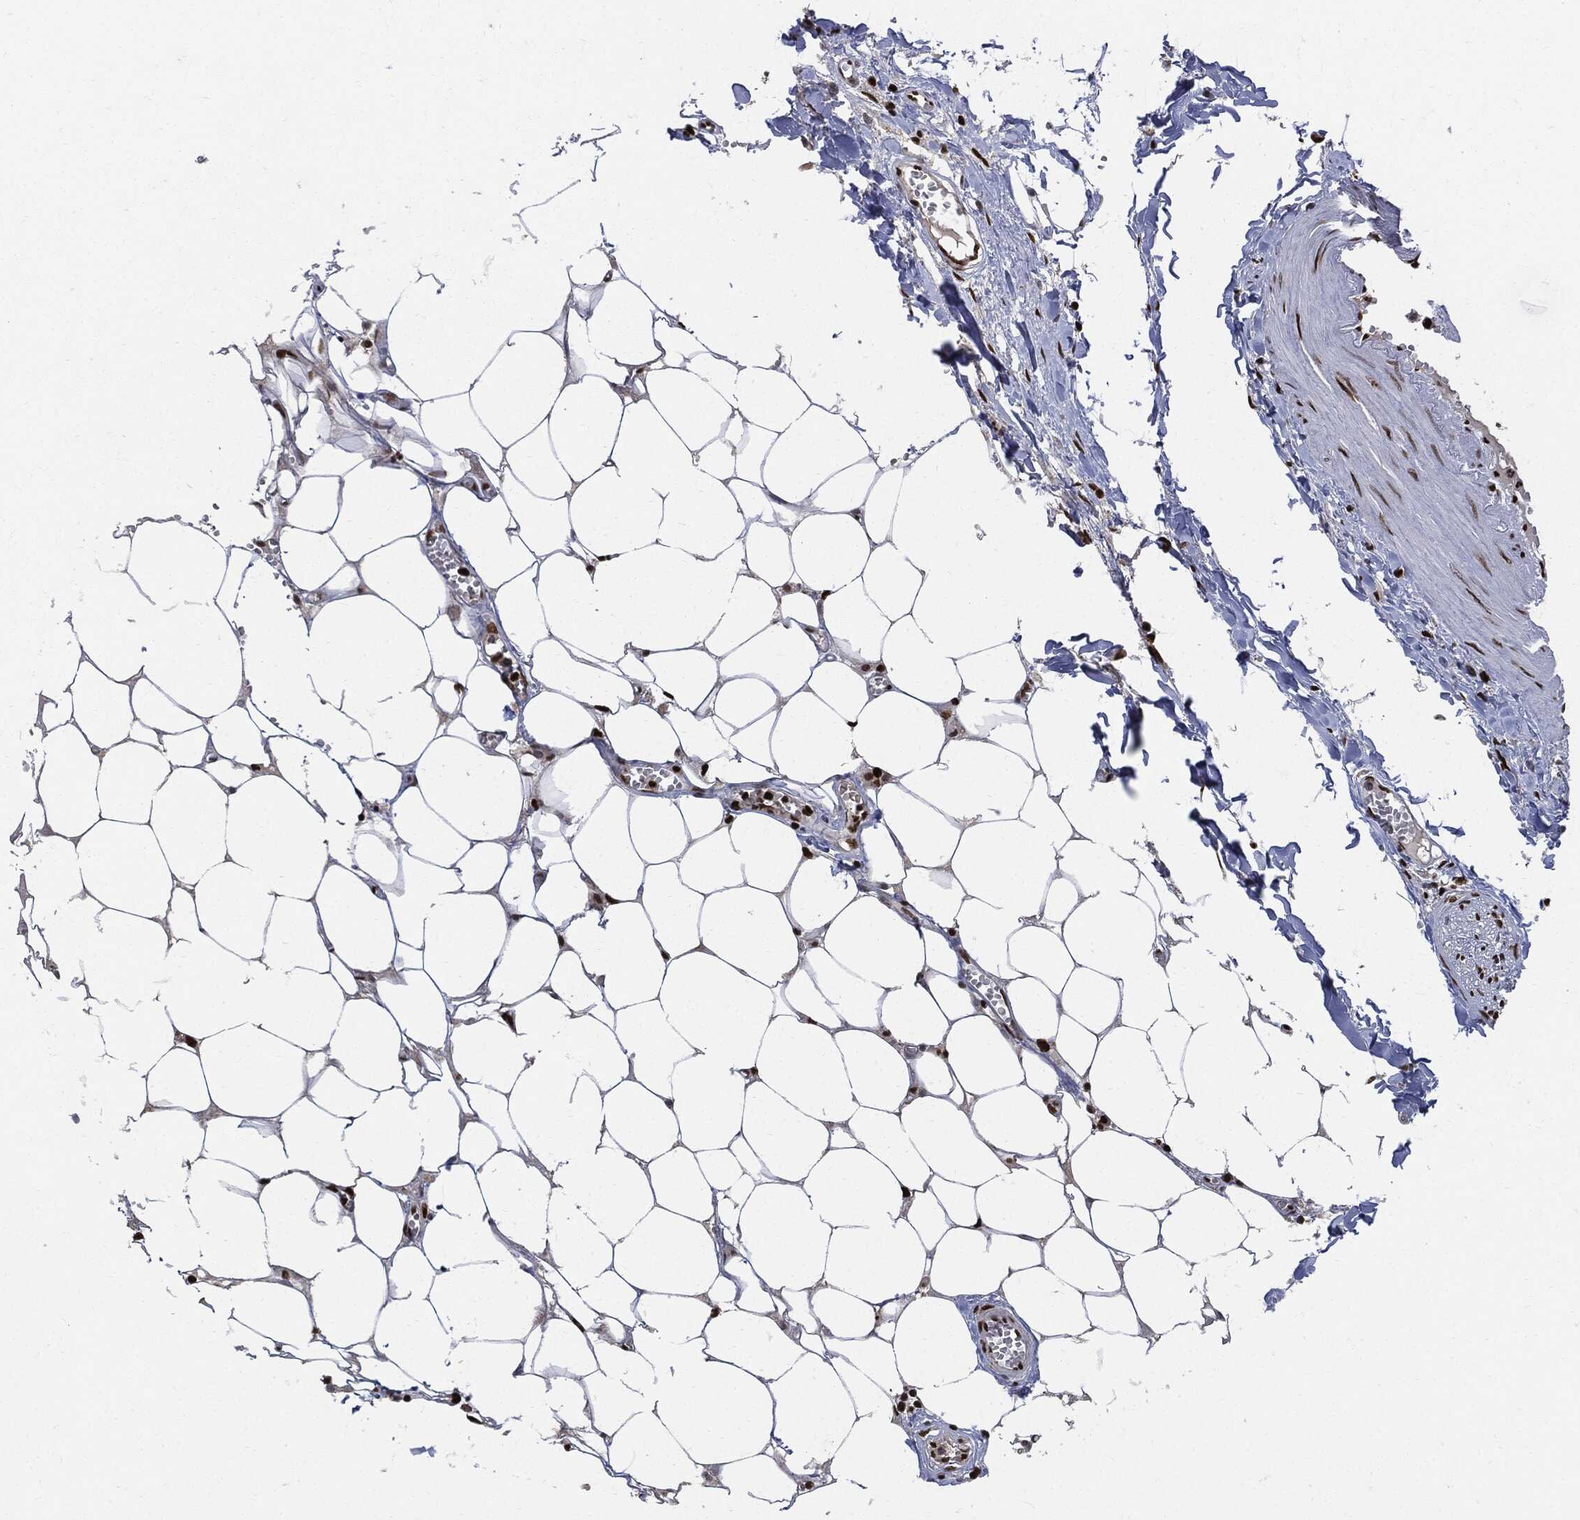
{"staining": {"intensity": "strong", "quantity": "<25%", "location": "nuclear"}, "tissue": "adipose tissue", "cell_type": "Adipocytes", "image_type": "normal", "snomed": [{"axis": "morphology", "description": "Normal tissue, NOS"}, {"axis": "morphology", "description": "Squamous cell carcinoma, NOS"}, {"axis": "topography", "description": "Cartilage tissue"}, {"axis": "topography", "description": "Lung"}], "caption": "This is an image of immunohistochemistry staining of benign adipose tissue, which shows strong positivity in the nuclear of adipocytes.", "gene": "PCNA", "patient": {"sex": "male", "age": 66}}